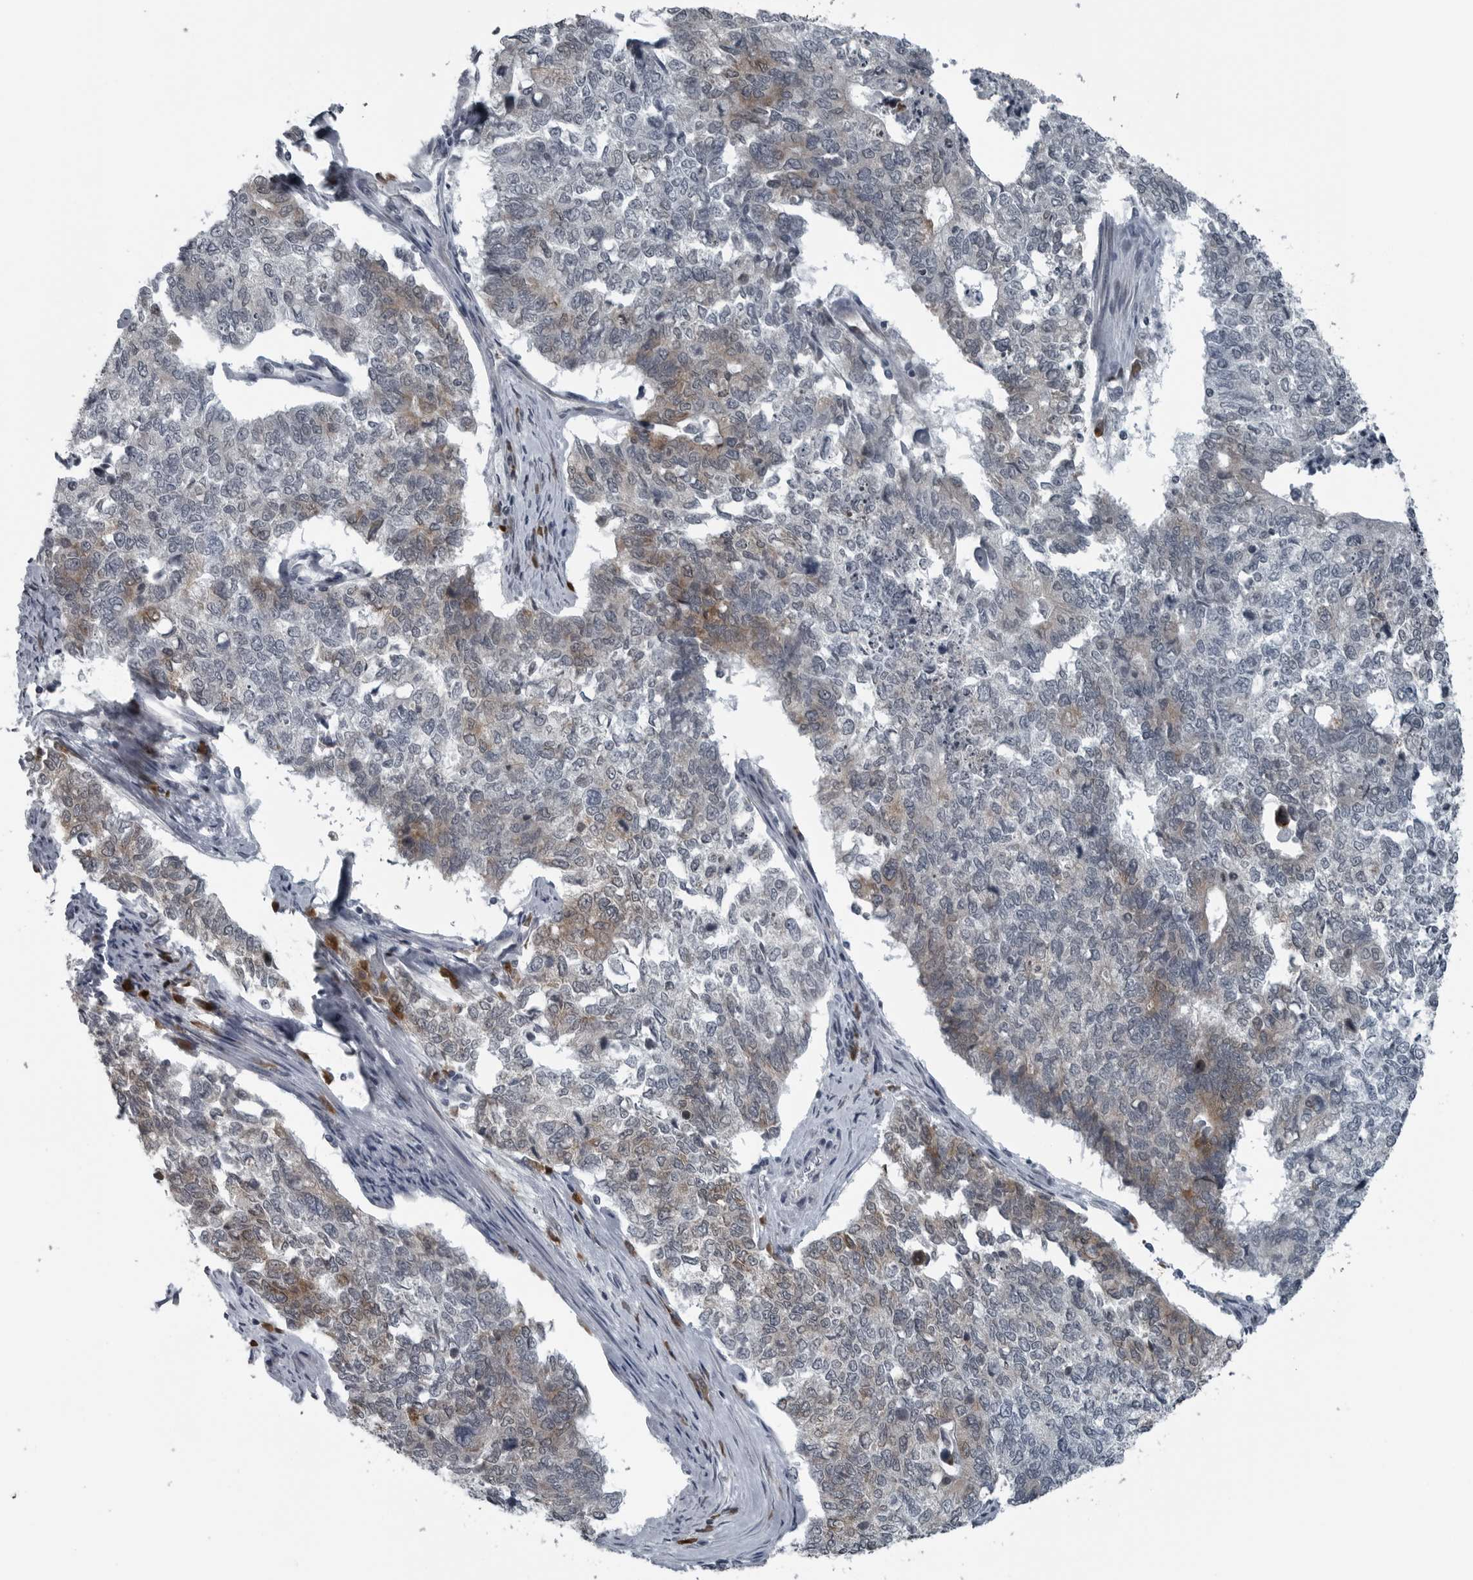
{"staining": {"intensity": "moderate", "quantity": "<25%", "location": "cytoplasmic/membranous"}, "tissue": "cervical cancer", "cell_type": "Tumor cells", "image_type": "cancer", "snomed": [{"axis": "morphology", "description": "Squamous cell carcinoma, NOS"}, {"axis": "topography", "description": "Cervix"}], "caption": "This image exhibits immunohistochemistry staining of cervical cancer (squamous cell carcinoma), with low moderate cytoplasmic/membranous staining in approximately <25% of tumor cells.", "gene": "DNAAF11", "patient": {"sex": "female", "age": 63}}